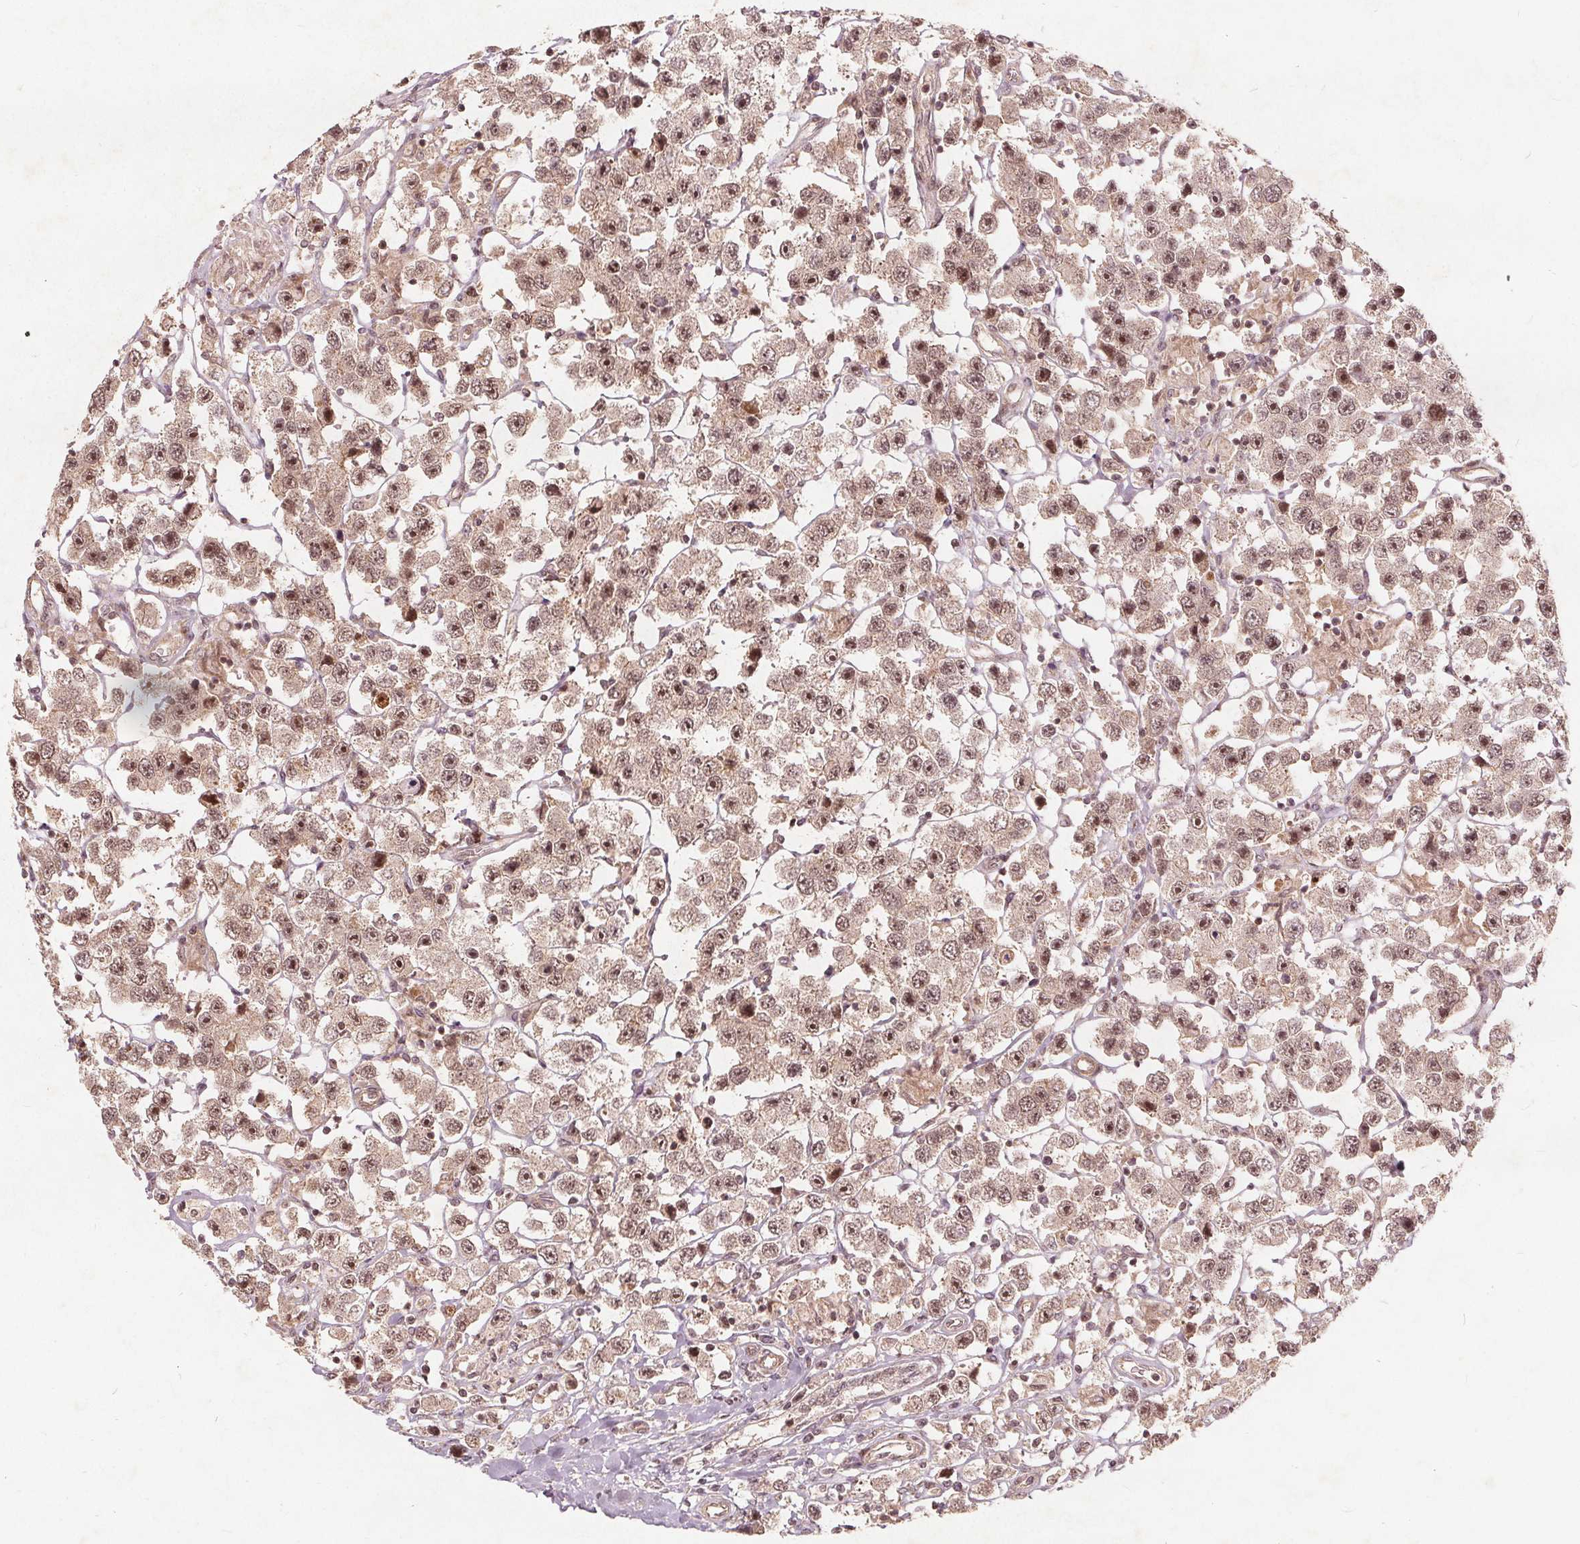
{"staining": {"intensity": "moderate", "quantity": ">75%", "location": "cytoplasmic/membranous,nuclear"}, "tissue": "testis cancer", "cell_type": "Tumor cells", "image_type": "cancer", "snomed": [{"axis": "morphology", "description": "Seminoma, NOS"}, {"axis": "topography", "description": "Testis"}], "caption": "Immunohistochemical staining of human testis seminoma displays medium levels of moderate cytoplasmic/membranous and nuclear protein expression in approximately >75% of tumor cells. (DAB (3,3'-diaminobenzidine) = brown stain, brightfield microscopy at high magnification).", "gene": "PPP1CB", "patient": {"sex": "male", "age": 45}}